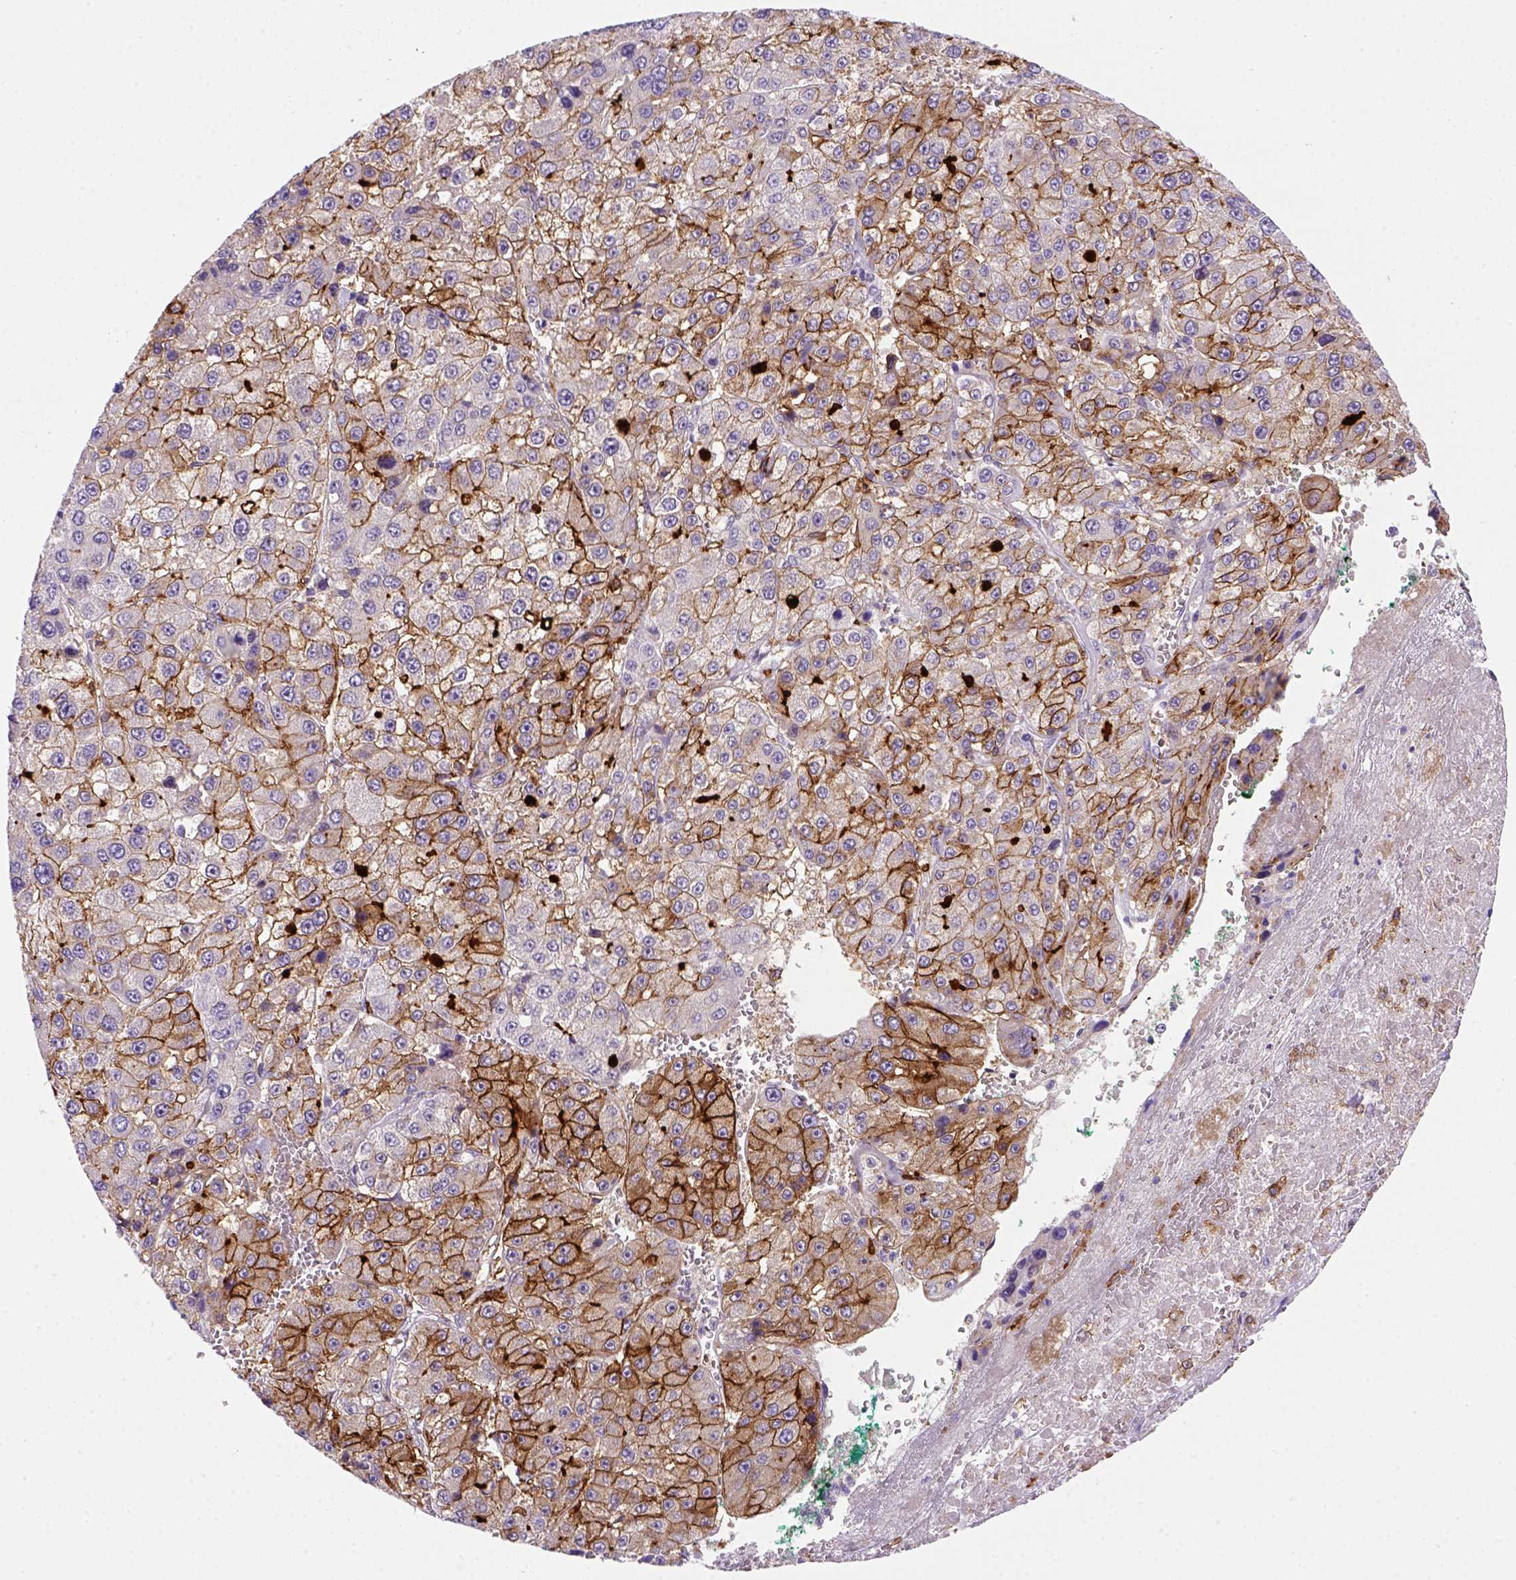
{"staining": {"intensity": "strong", "quantity": "25%-75%", "location": "cytoplasmic/membranous"}, "tissue": "liver cancer", "cell_type": "Tumor cells", "image_type": "cancer", "snomed": [{"axis": "morphology", "description": "Carcinoma, Hepatocellular, NOS"}, {"axis": "topography", "description": "Liver"}], "caption": "IHC staining of liver hepatocellular carcinoma, which displays high levels of strong cytoplasmic/membranous positivity in approximately 25%-75% of tumor cells indicating strong cytoplasmic/membranous protein expression. The staining was performed using DAB (brown) for protein detection and nuclei were counterstained in hematoxylin (blue).", "gene": "CD14", "patient": {"sex": "female", "age": 73}}